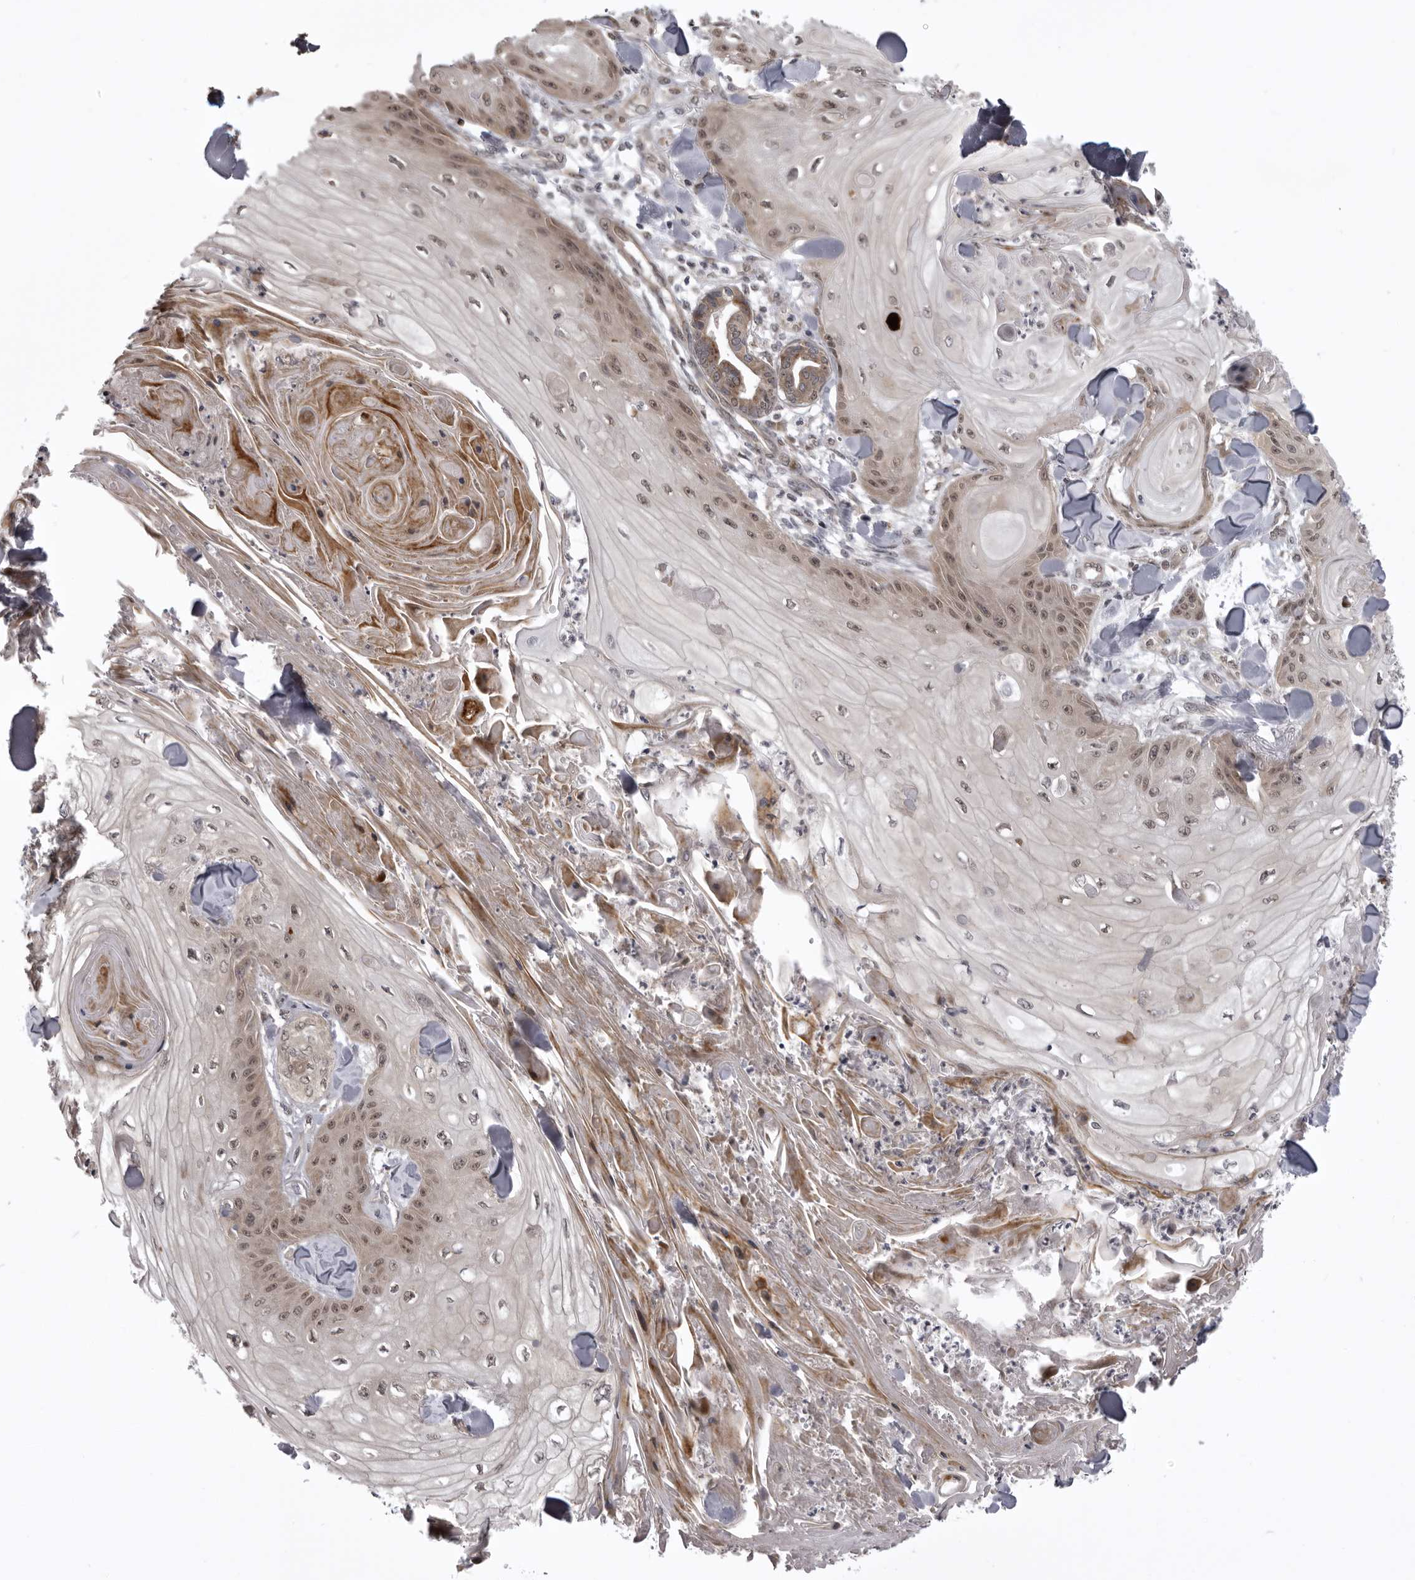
{"staining": {"intensity": "moderate", "quantity": "25%-75%", "location": "cytoplasmic/membranous,nuclear"}, "tissue": "skin cancer", "cell_type": "Tumor cells", "image_type": "cancer", "snomed": [{"axis": "morphology", "description": "Squamous cell carcinoma, NOS"}, {"axis": "topography", "description": "Skin"}], "caption": "Moderate cytoplasmic/membranous and nuclear positivity for a protein is identified in approximately 25%-75% of tumor cells of skin cancer using immunohistochemistry (IHC).", "gene": "C1orf109", "patient": {"sex": "male", "age": 74}}